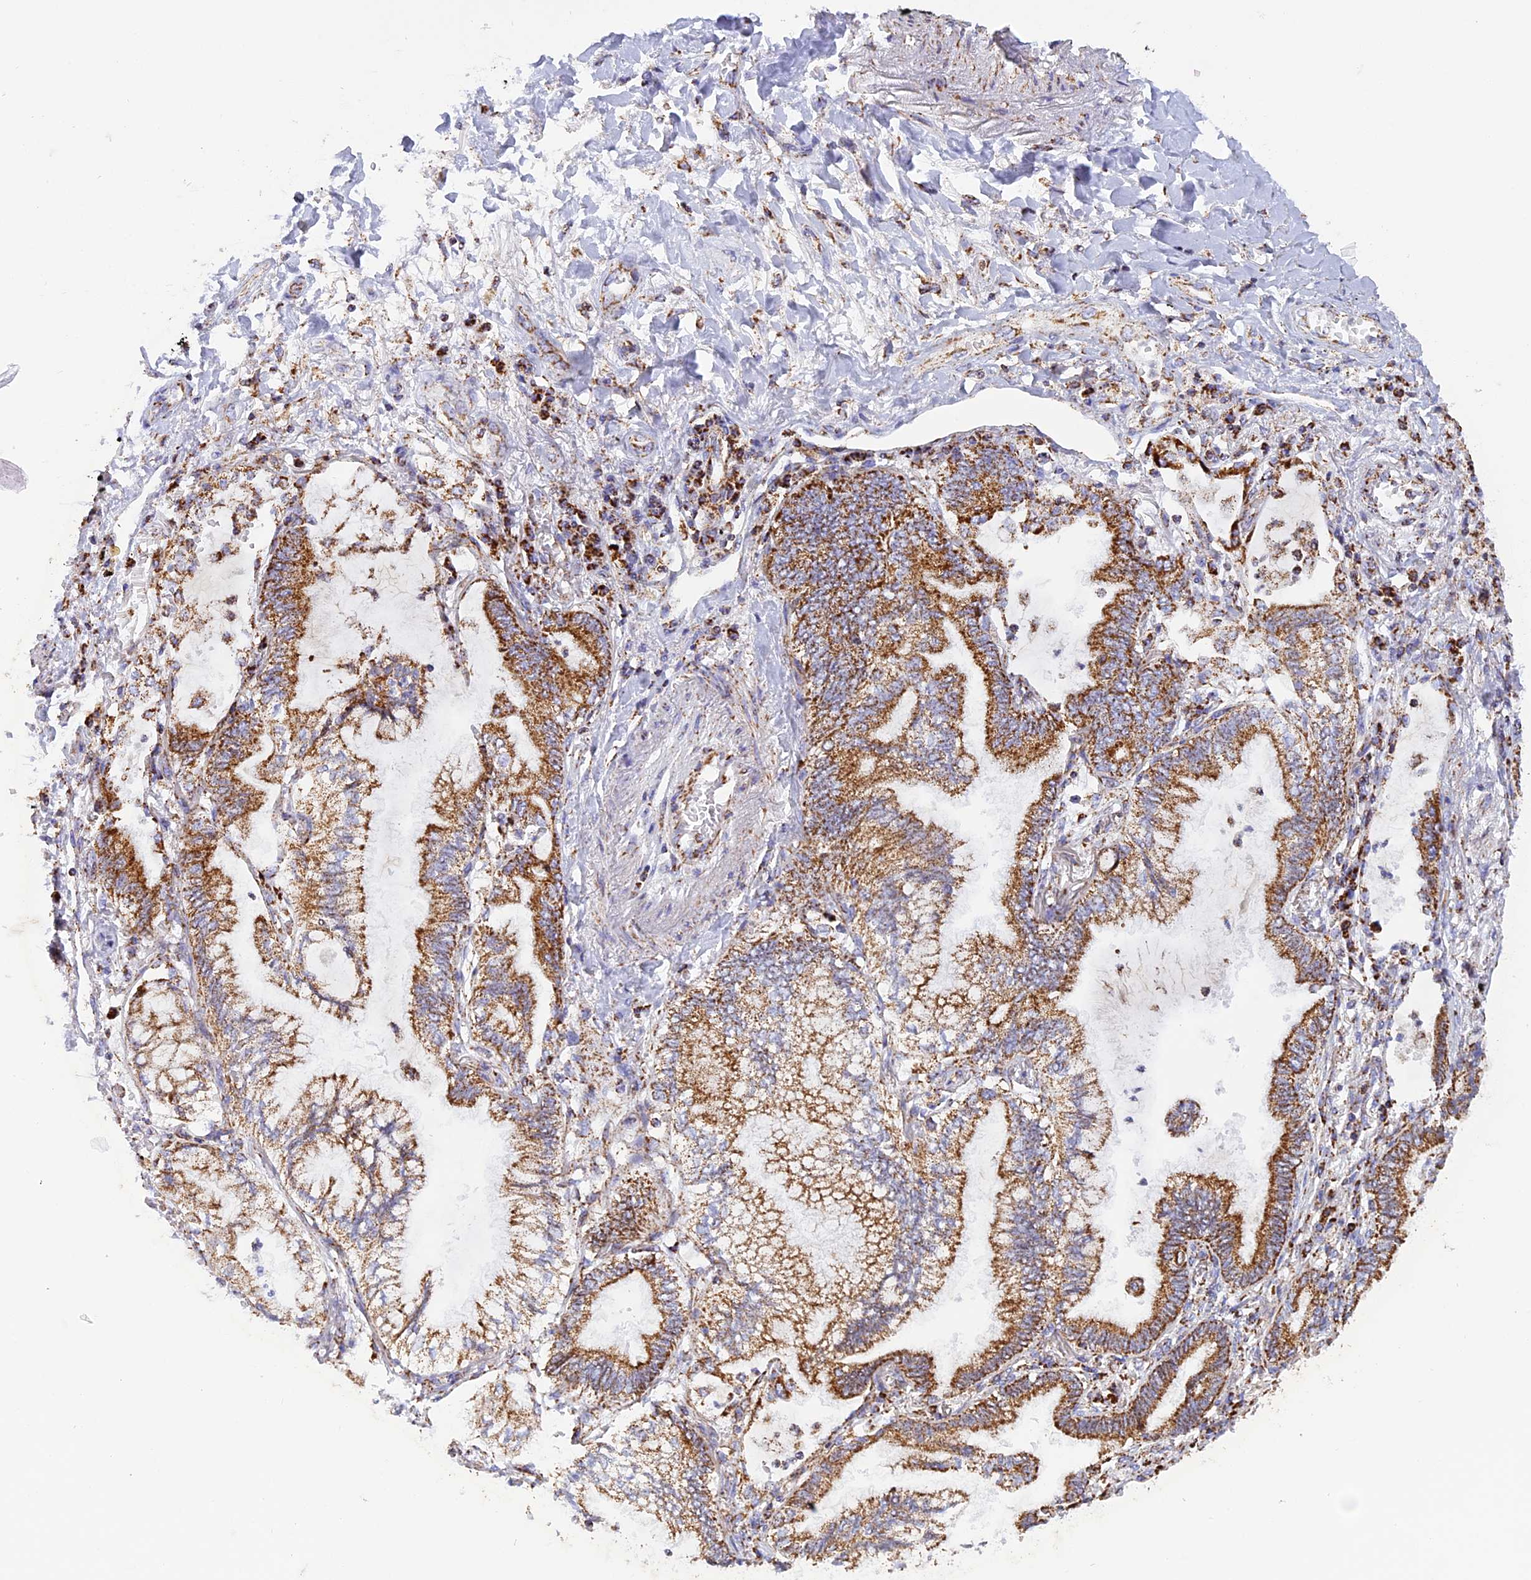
{"staining": {"intensity": "moderate", "quantity": ">75%", "location": "cytoplasmic/membranous"}, "tissue": "lung cancer", "cell_type": "Tumor cells", "image_type": "cancer", "snomed": [{"axis": "morphology", "description": "Adenocarcinoma, NOS"}, {"axis": "topography", "description": "Lung"}], "caption": "High-power microscopy captured an immunohistochemistry micrograph of adenocarcinoma (lung), revealing moderate cytoplasmic/membranous positivity in about >75% of tumor cells.", "gene": "KCNG1", "patient": {"sex": "female", "age": 70}}